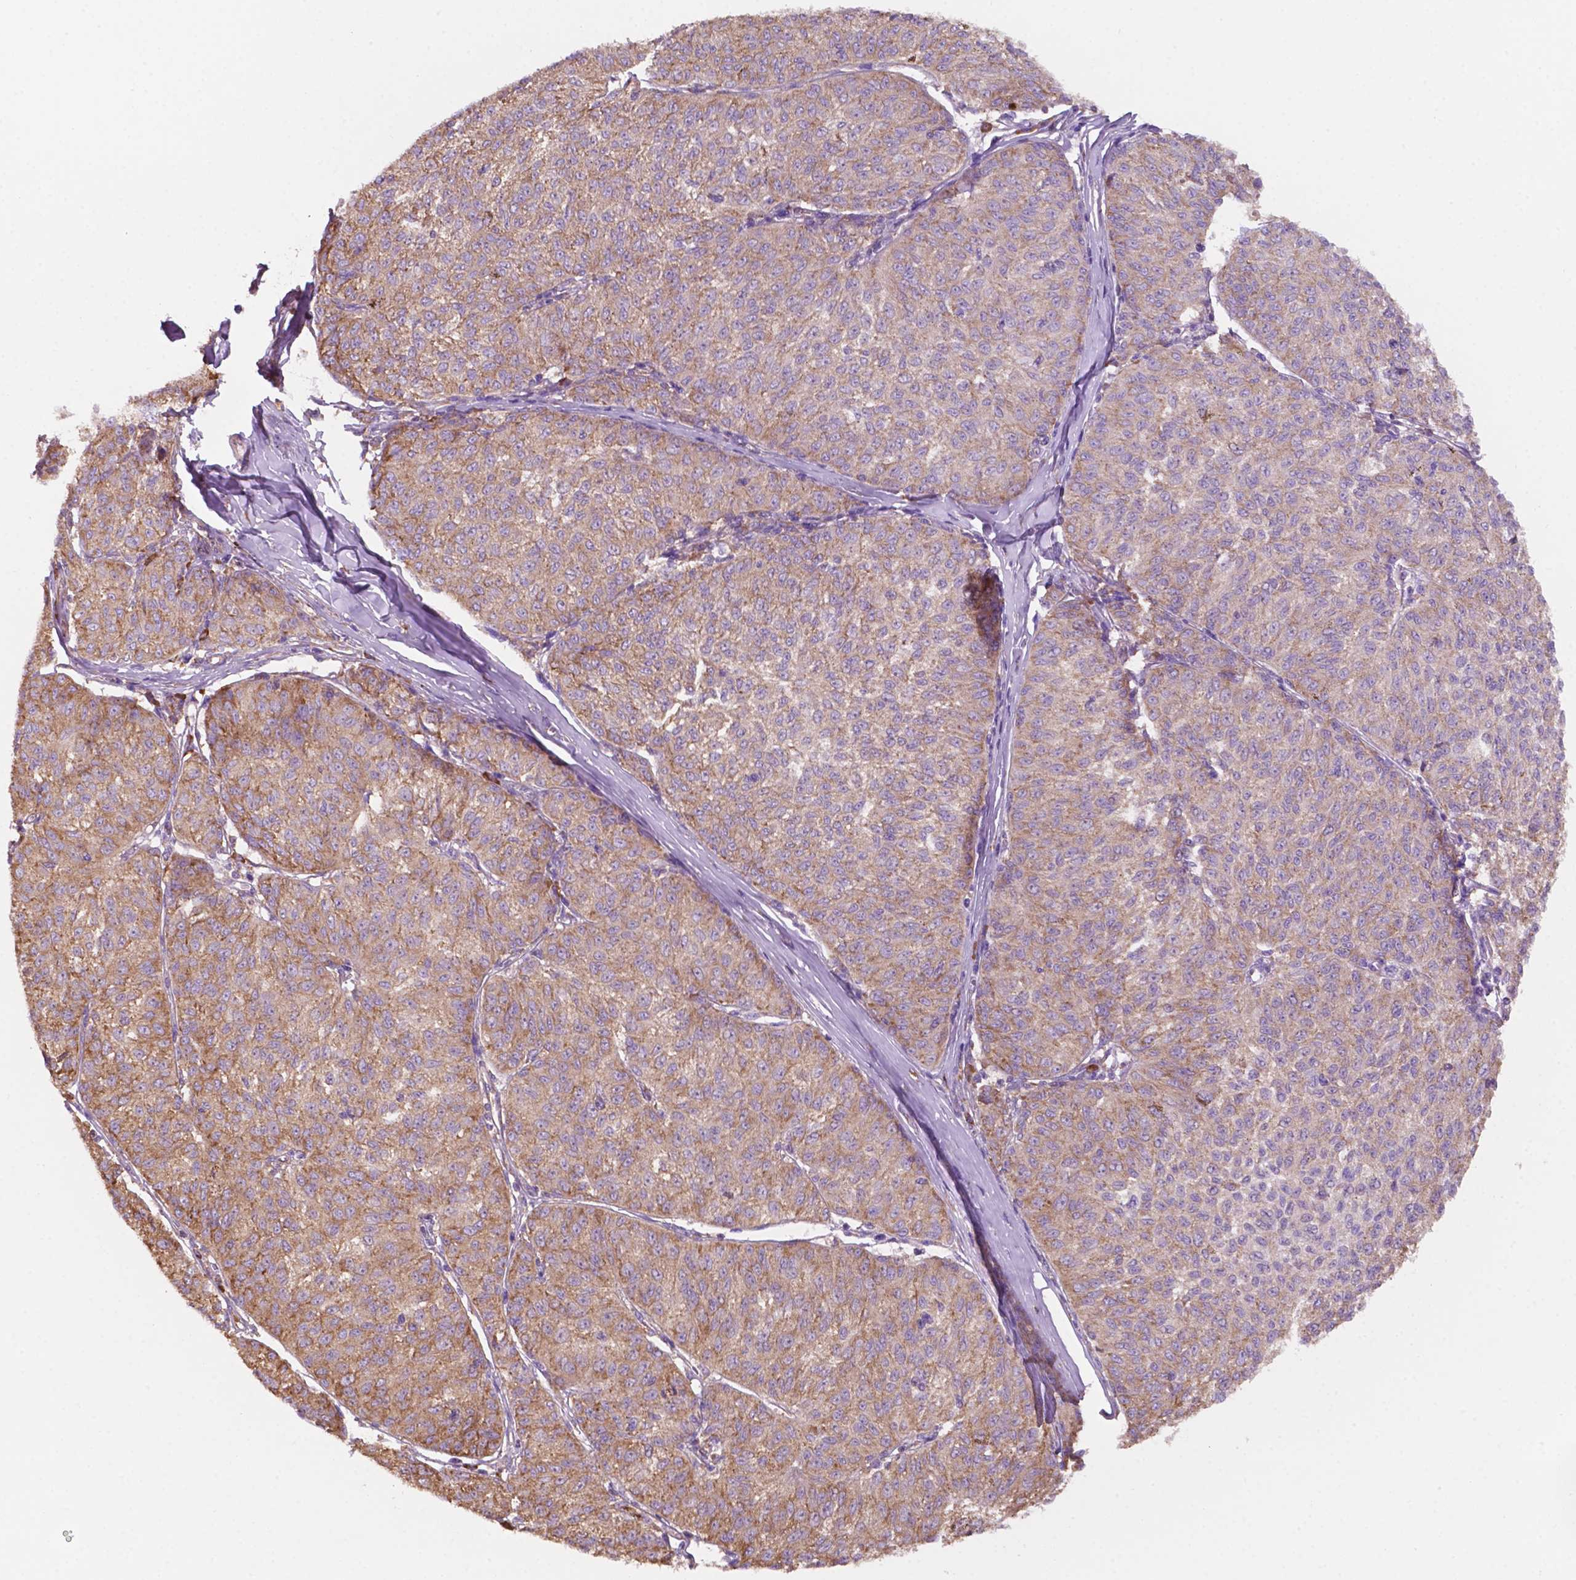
{"staining": {"intensity": "moderate", "quantity": ">75%", "location": "cytoplasmic/membranous"}, "tissue": "melanoma", "cell_type": "Tumor cells", "image_type": "cancer", "snomed": [{"axis": "morphology", "description": "Malignant melanoma, NOS"}, {"axis": "topography", "description": "Skin"}], "caption": "An immunohistochemistry (IHC) micrograph of tumor tissue is shown. Protein staining in brown labels moderate cytoplasmic/membranous positivity in malignant melanoma within tumor cells.", "gene": "RPL29", "patient": {"sex": "female", "age": 72}}